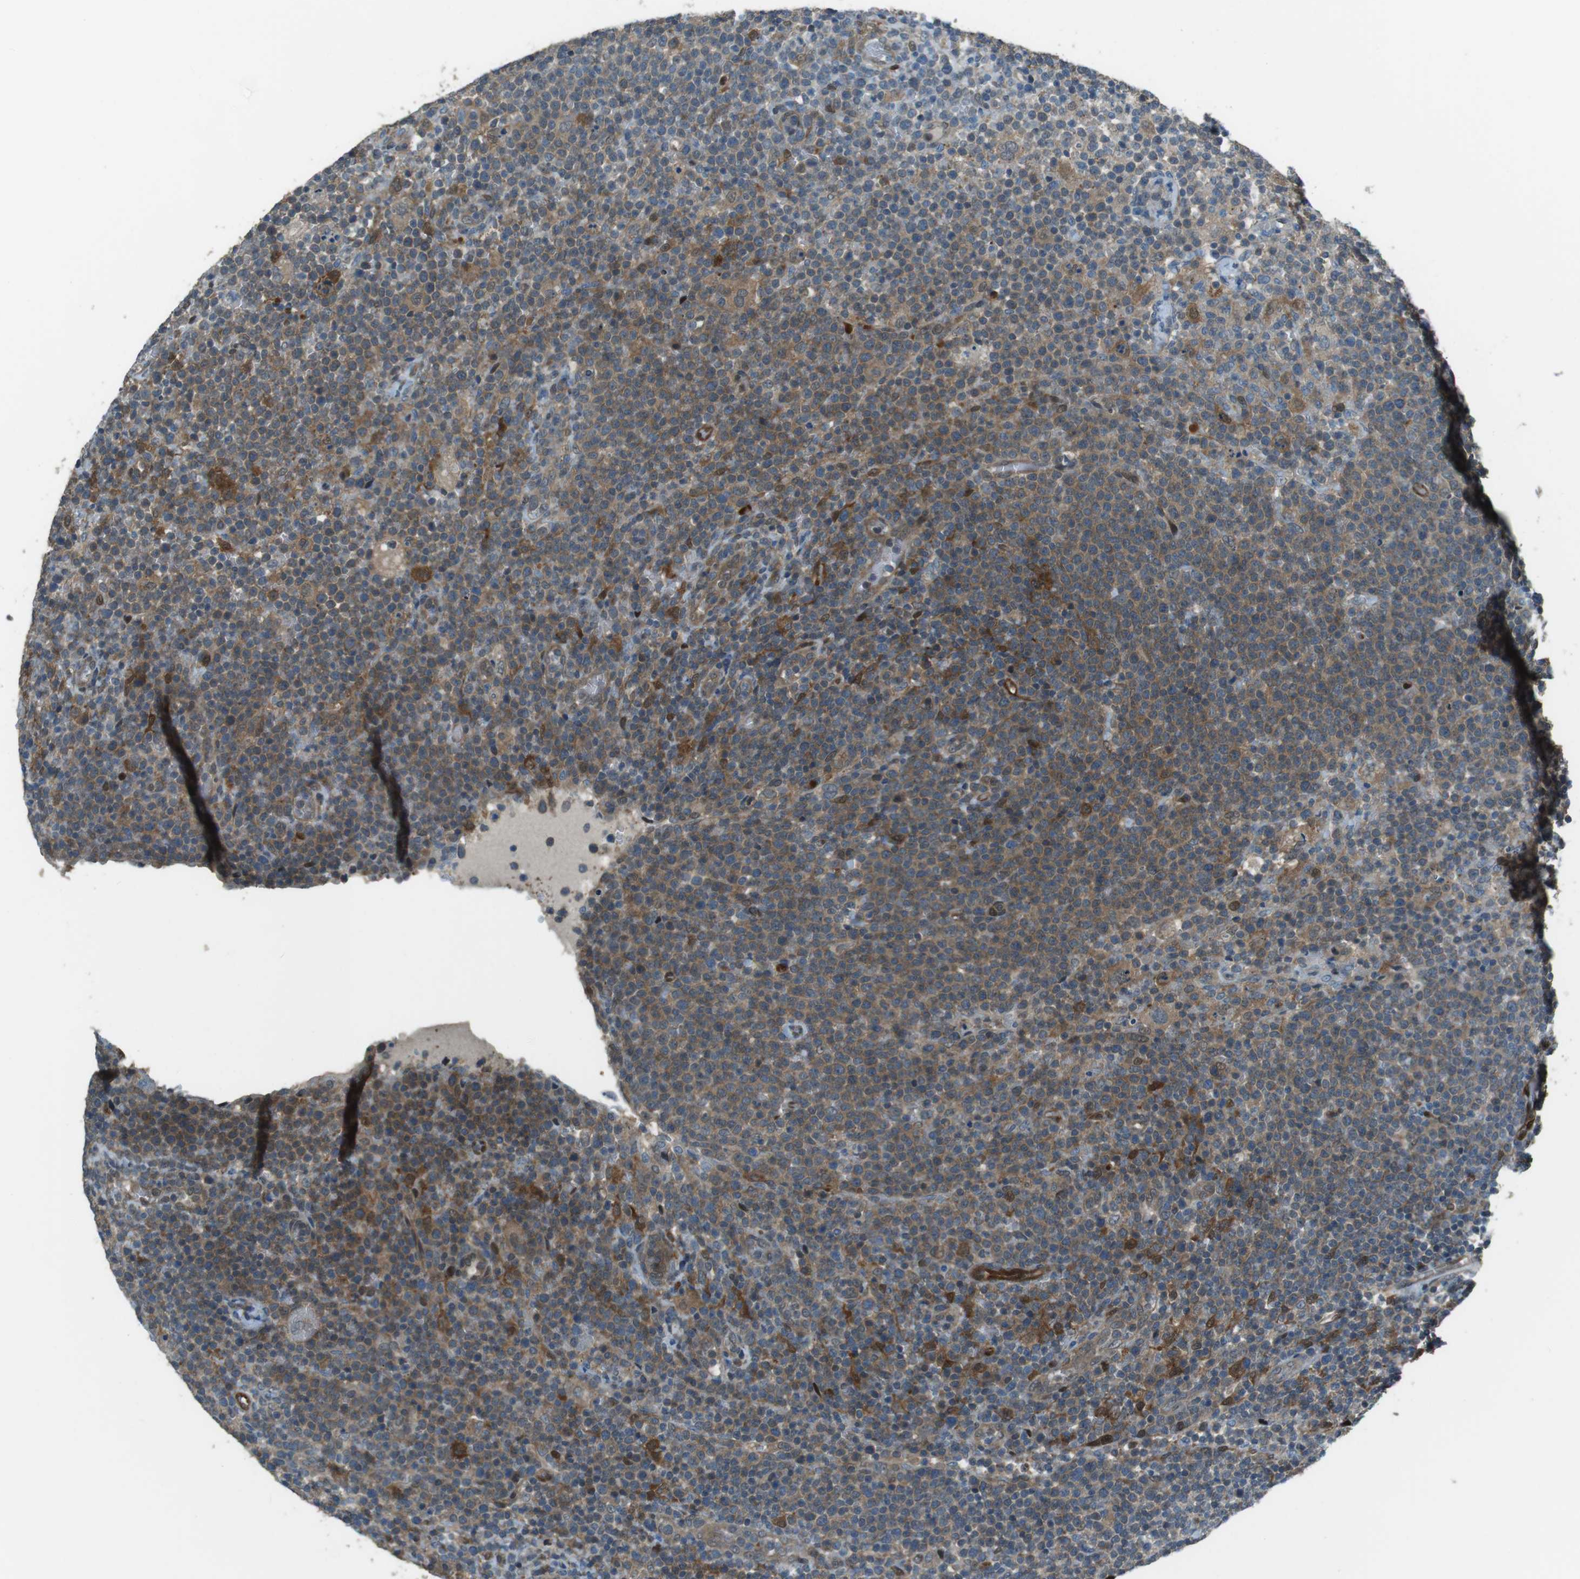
{"staining": {"intensity": "moderate", "quantity": "25%-75%", "location": "cytoplasmic/membranous"}, "tissue": "lymphoma", "cell_type": "Tumor cells", "image_type": "cancer", "snomed": [{"axis": "morphology", "description": "Malignant lymphoma, non-Hodgkin's type, High grade"}, {"axis": "topography", "description": "Lymph node"}], "caption": "Malignant lymphoma, non-Hodgkin's type (high-grade) stained with a brown dye shows moderate cytoplasmic/membranous positive staining in about 25%-75% of tumor cells.", "gene": "MFAP3", "patient": {"sex": "male", "age": 61}}